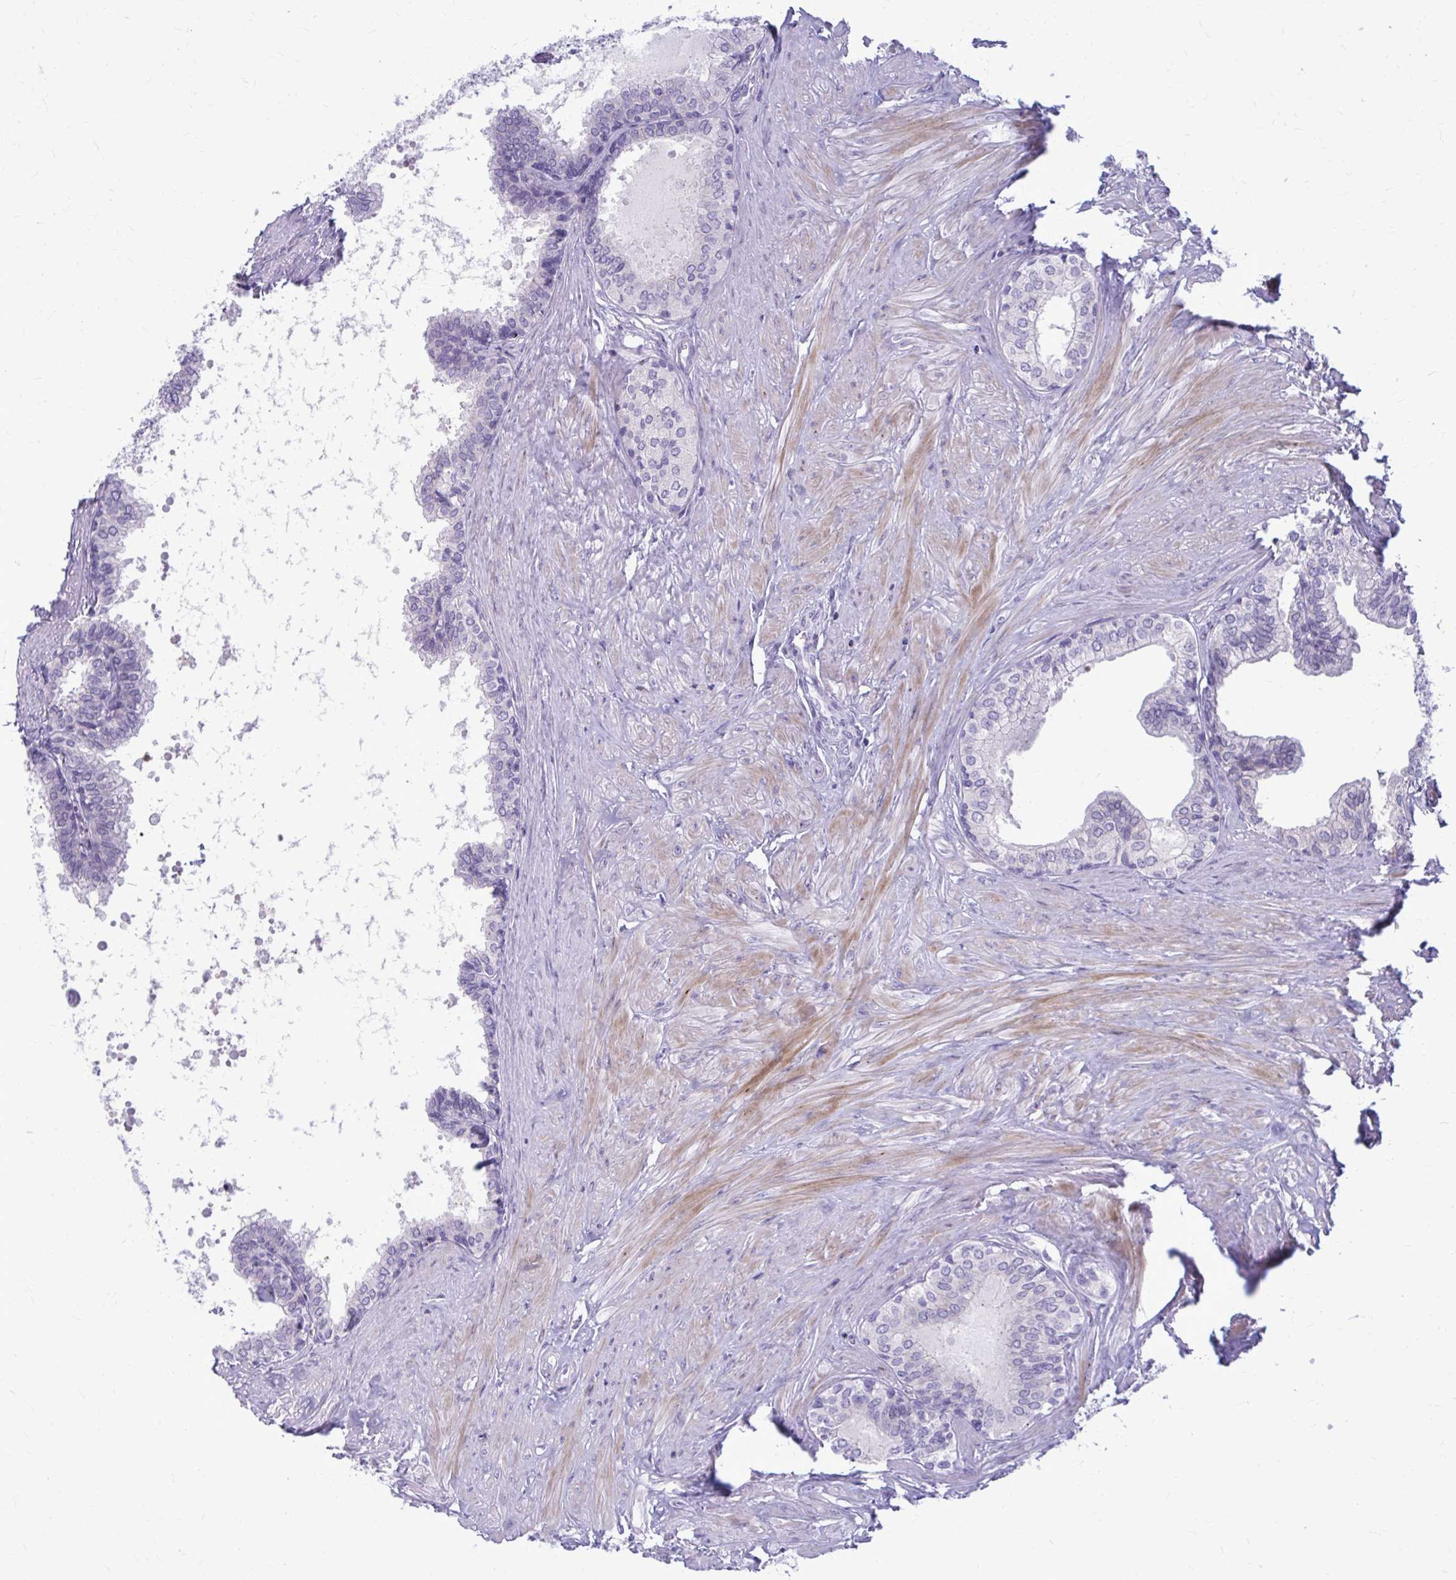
{"staining": {"intensity": "negative", "quantity": "none", "location": "none"}, "tissue": "prostate", "cell_type": "Glandular cells", "image_type": "normal", "snomed": [{"axis": "morphology", "description": "Normal tissue, NOS"}, {"axis": "topography", "description": "Prostate"}, {"axis": "topography", "description": "Peripheral nerve tissue"}], "caption": "Human prostate stained for a protein using IHC shows no expression in glandular cells.", "gene": "PEDS1", "patient": {"sex": "male", "age": 55}}